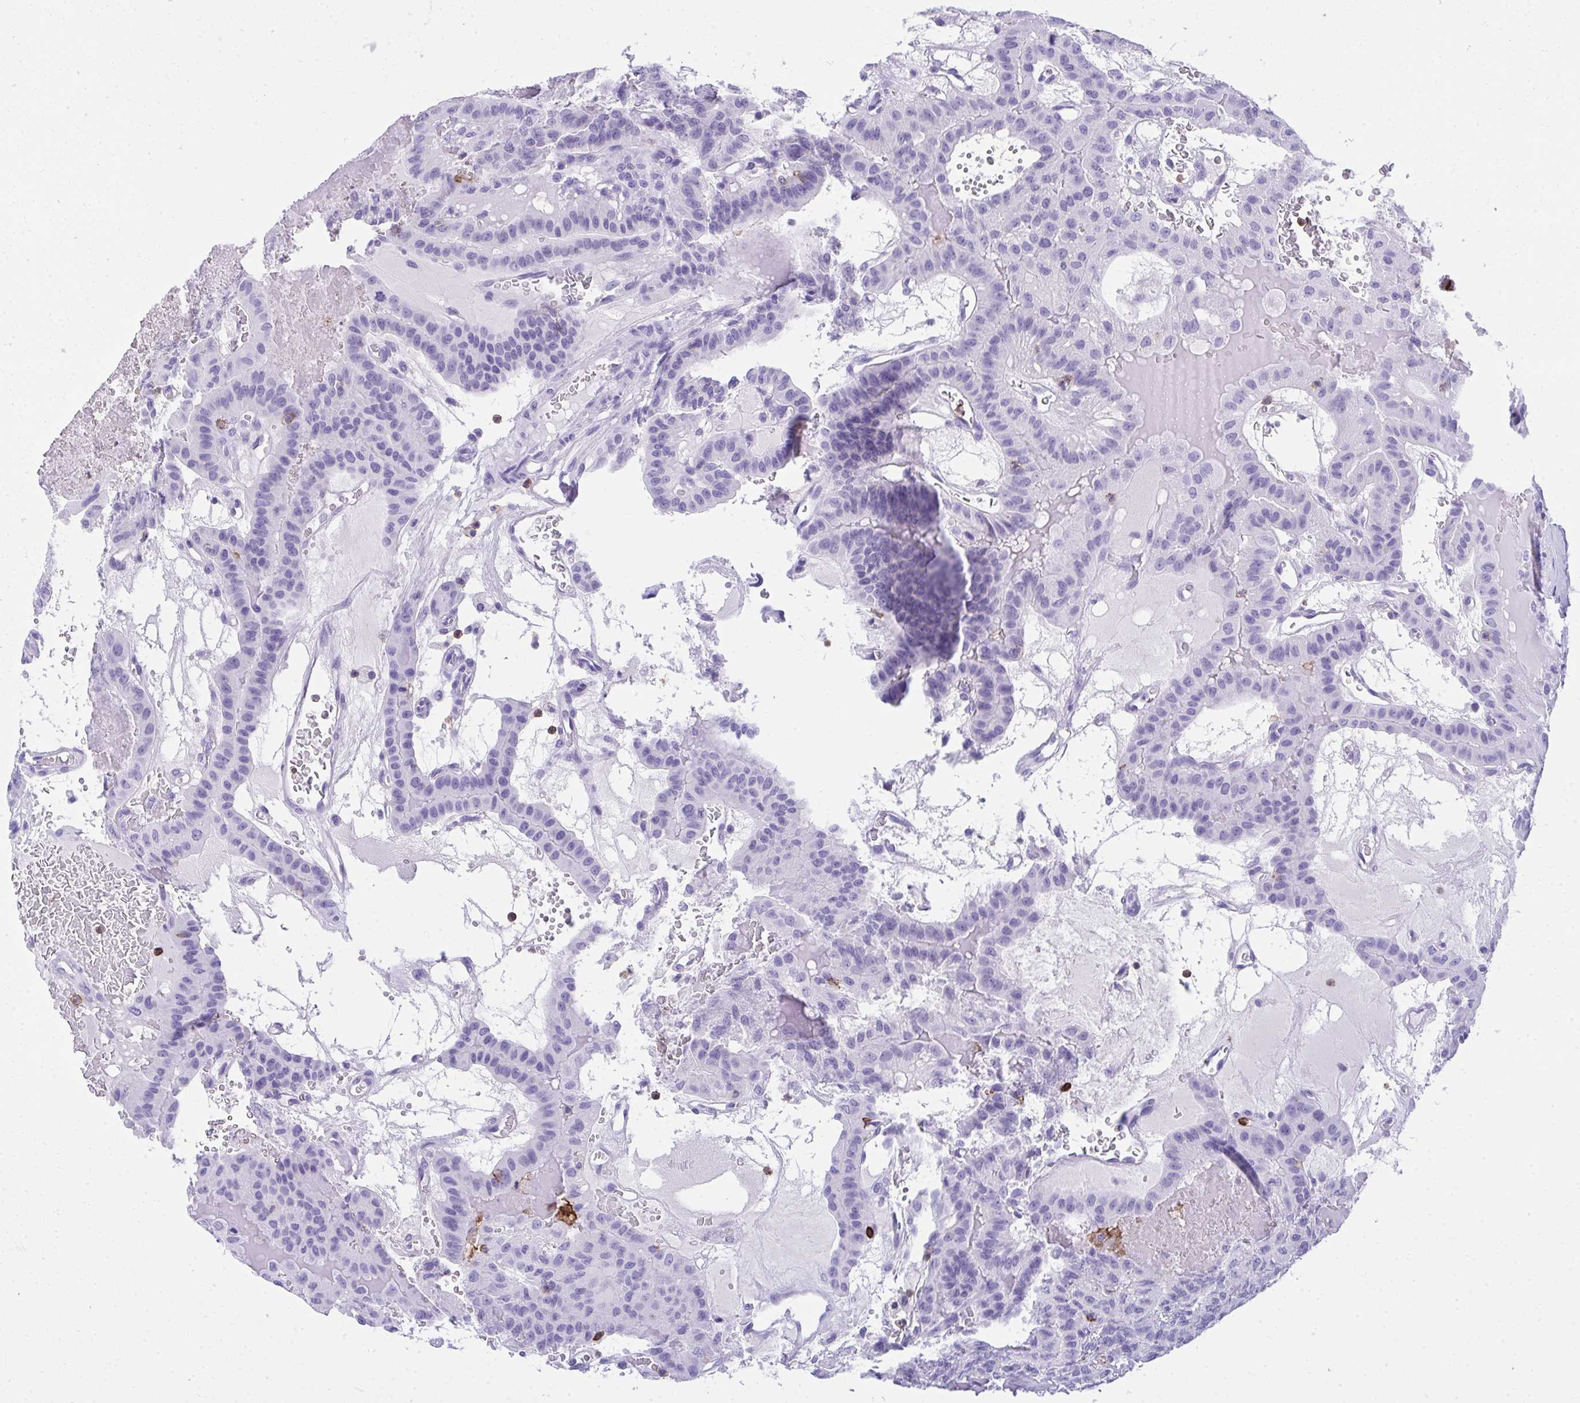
{"staining": {"intensity": "negative", "quantity": "none", "location": "none"}, "tissue": "thyroid cancer", "cell_type": "Tumor cells", "image_type": "cancer", "snomed": [{"axis": "morphology", "description": "Papillary adenocarcinoma, NOS"}, {"axis": "topography", "description": "Thyroid gland"}], "caption": "Image shows no protein expression in tumor cells of thyroid cancer tissue.", "gene": "SPN", "patient": {"sex": "male", "age": 87}}